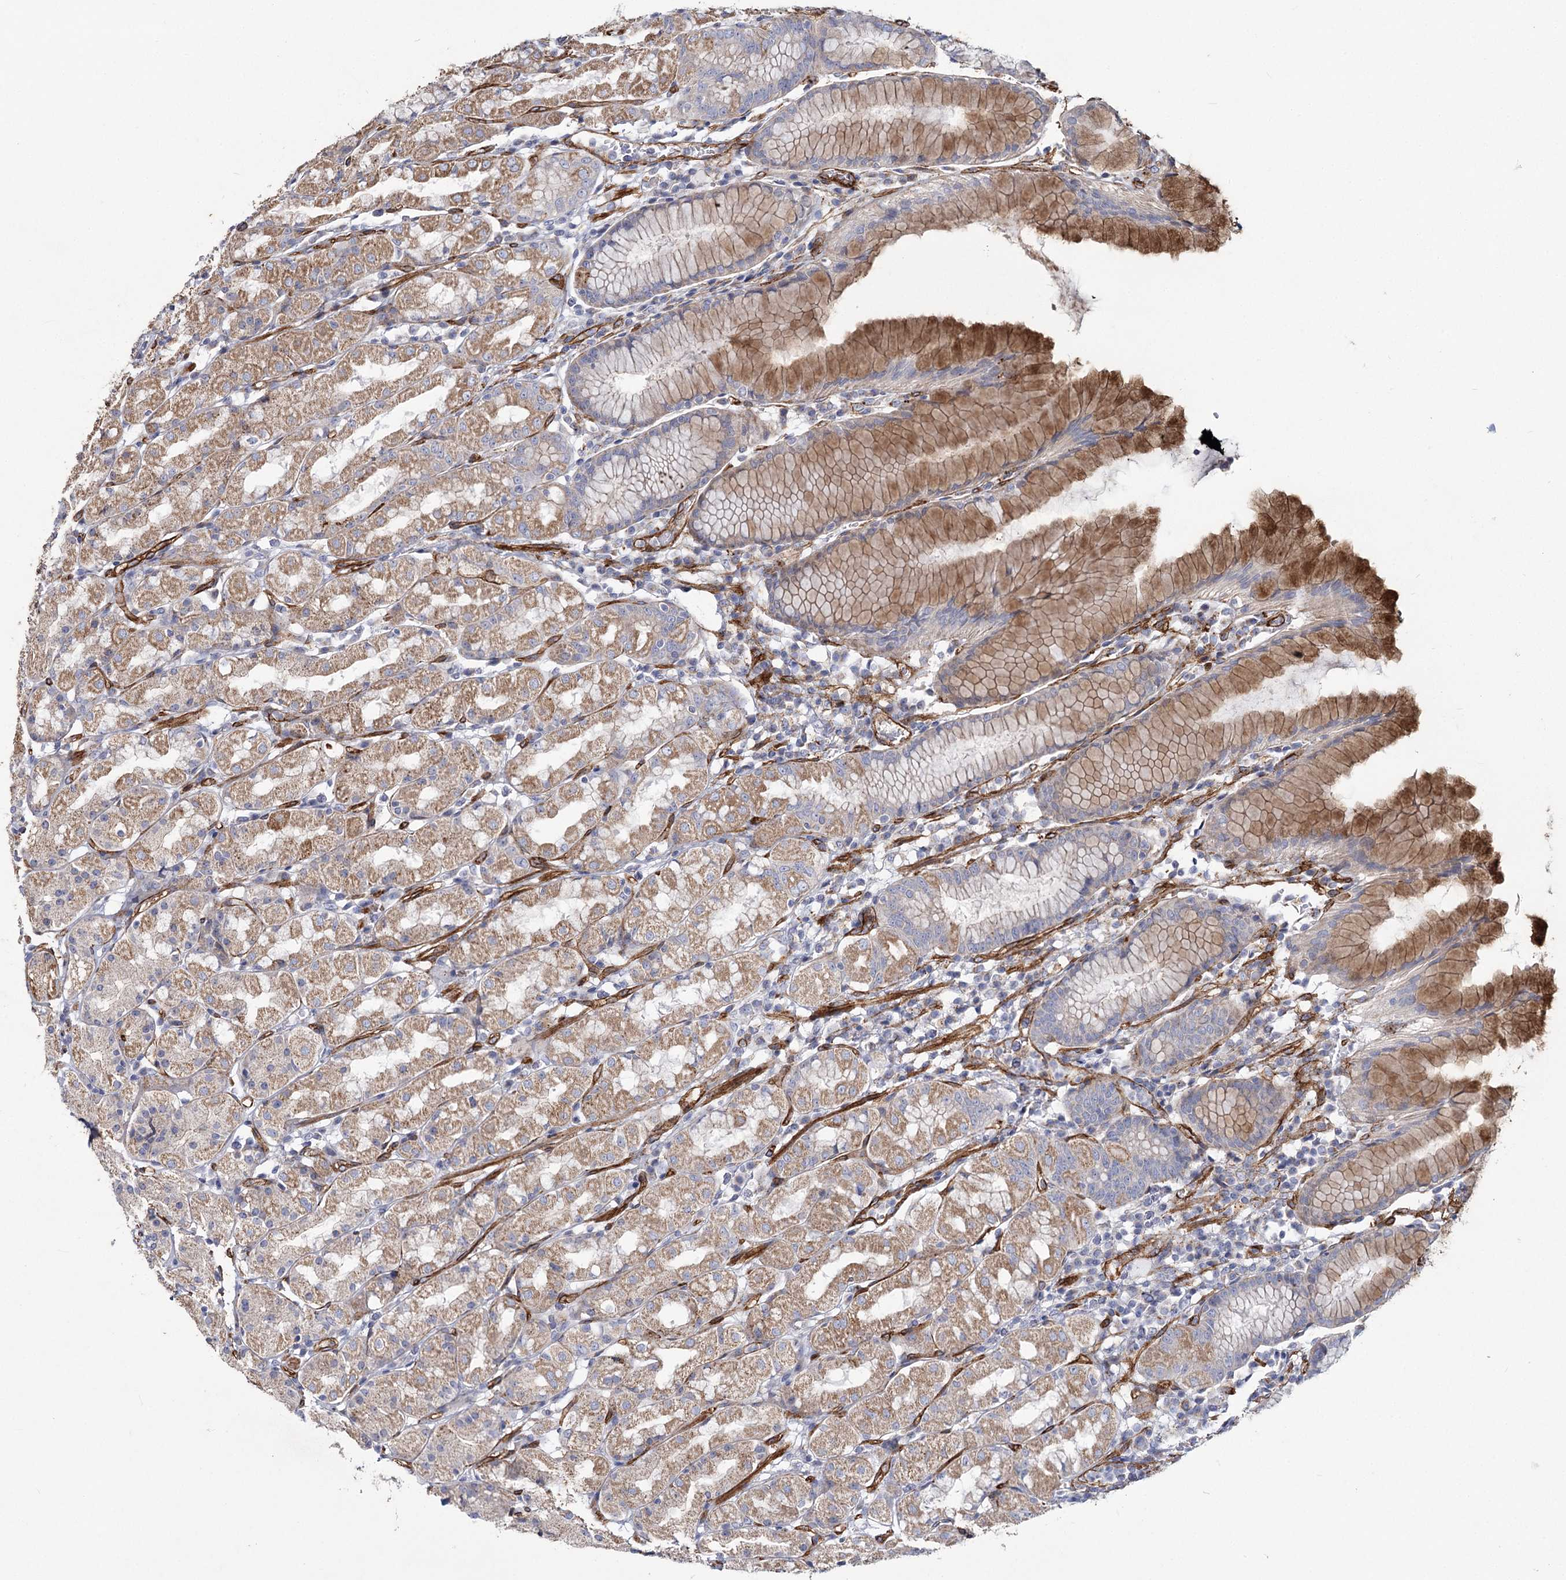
{"staining": {"intensity": "moderate", "quantity": "25%-75%", "location": "cytoplasmic/membranous"}, "tissue": "stomach", "cell_type": "Glandular cells", "image_type": "normal", "snomed": [{"axis": "morphology", "description": "Normal tissue, NOS"}, {"axis": "topography", "description": "Stomach, lower"}], "caption": "This histopathology image reveals IHC staining of unremarkable stomach, with medium moderate cytoplasmic/membranous expression in about 25%-75% of glandular cells.", "gene": "TMEM164", "patient": {"sex": "female", "age": 56}}